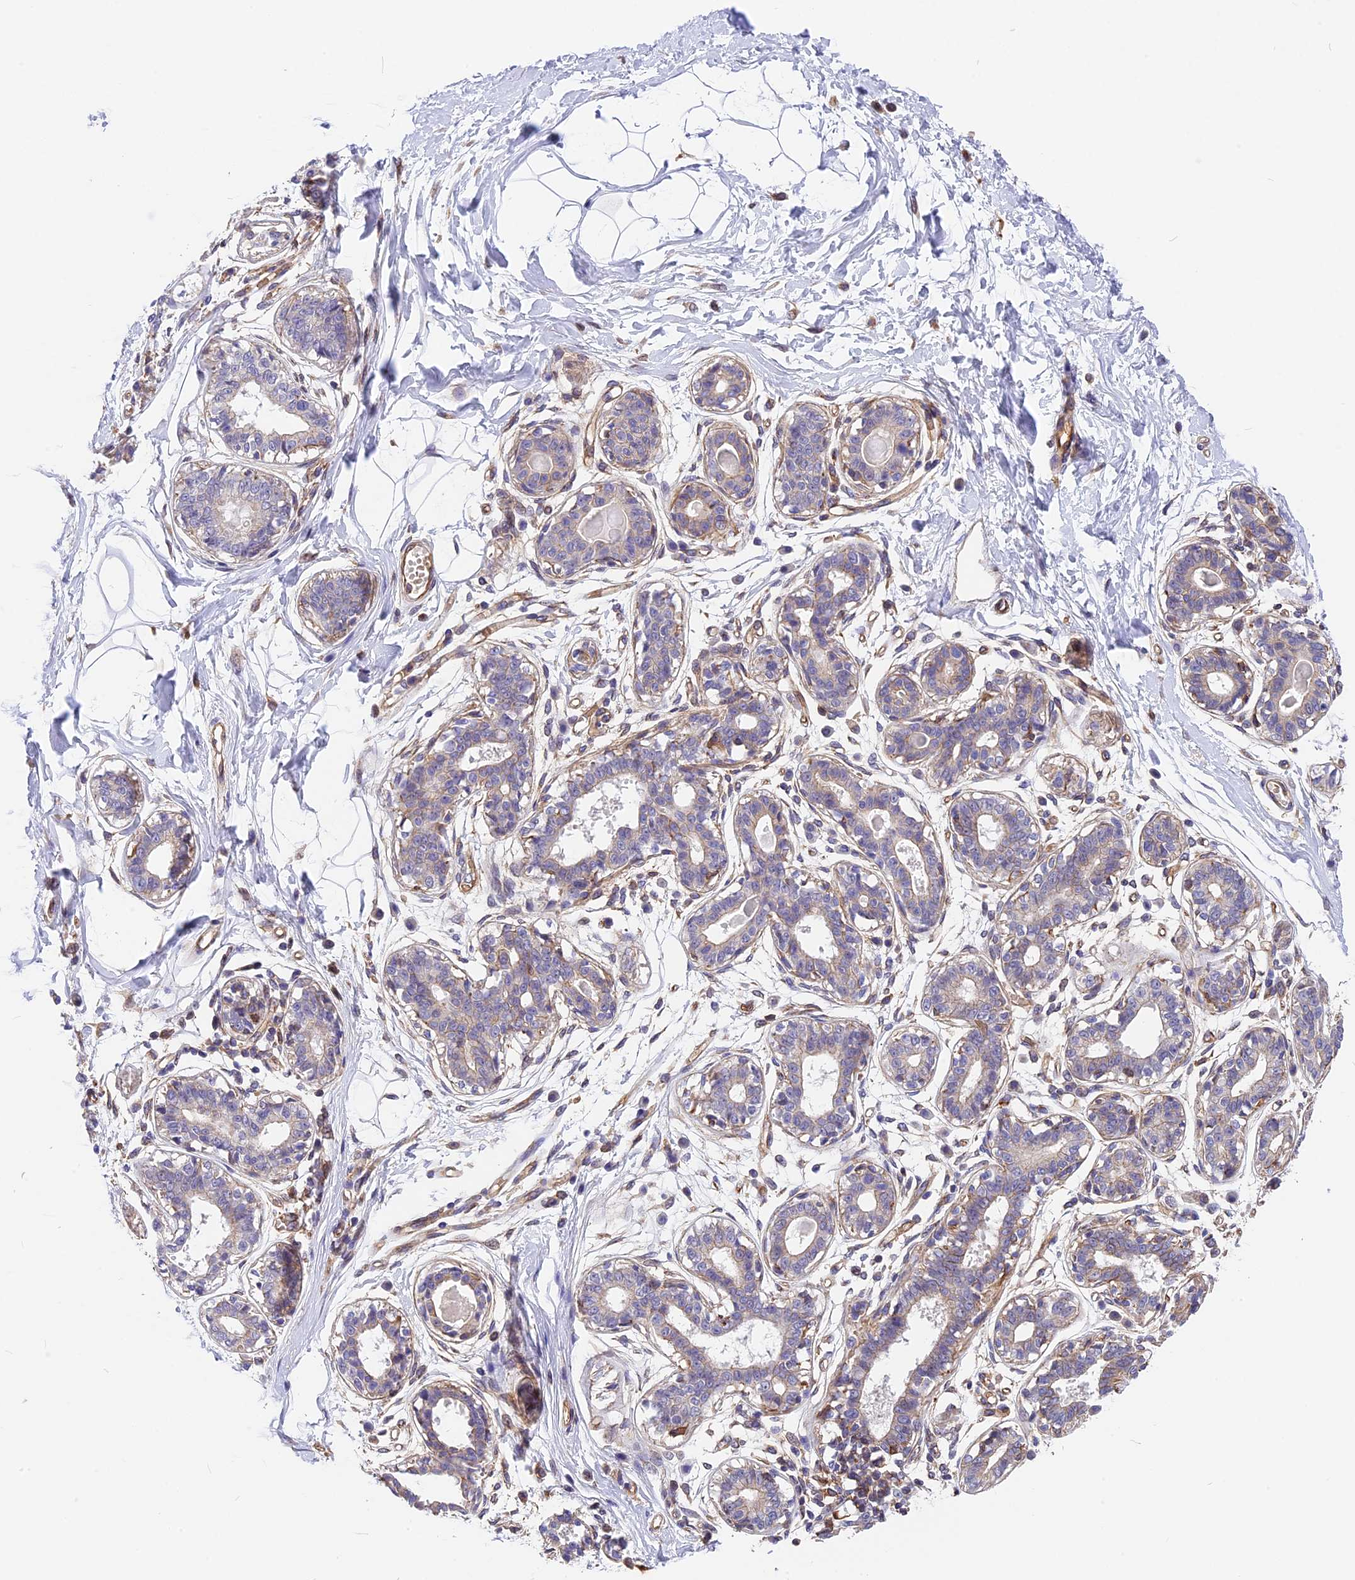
{"staining": {"intensity": "negative", "quantity": "none", "location": "none"}, "tissue": "breast", "cell_type": "Adipocytes", "image_type": "normal", "snomed": [{"axis": "morphology", "description": "Normal tissue, NOS"}, {"axis": "topography", "description": "Breast"}], "caption": "This is a image of IHC staining of normal breast, which shows no positivity in adipocytes.", "gene": "MED20", "patient": {"sex": "female", "age": 45}}